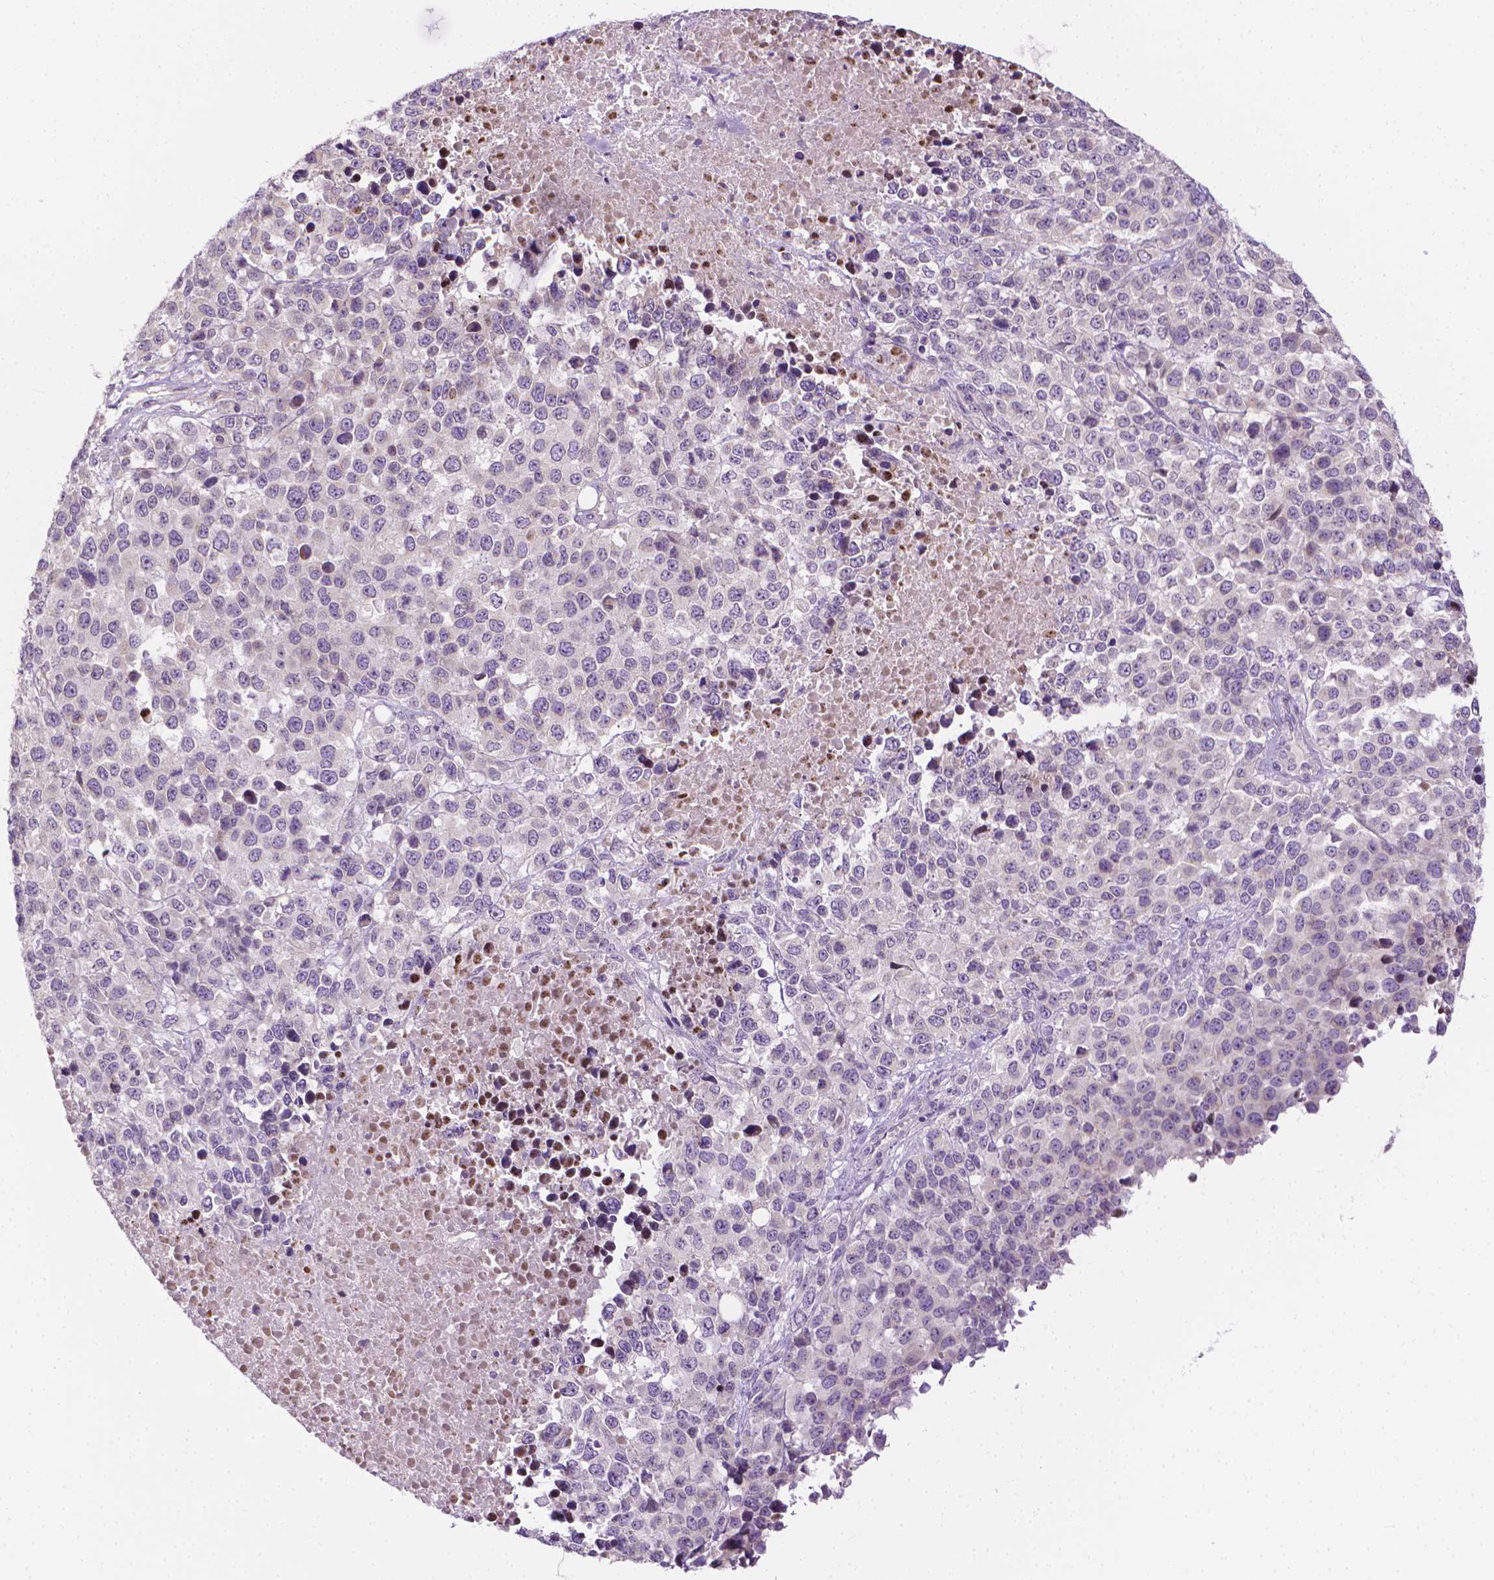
{"staining": {"intensity": "negative", "quantity": "none", "location": "none"}, "tissue": "melanoma", "cell_type": "Tumor cells", "image_type": "cancer", "snomed": [{"axis": "morphology", "description": "Malignant melanoma, Metastatic site"}, {"axis": "topography", "description": "Skin"}], "caption": "IHC histopathology image of human malignant melanoma (metastatic site) stained for a protein (brown), which reveals no expression in tumor cells.", "gene": "MCOLN3", "patient": {"sex": "male", "age": 84}}